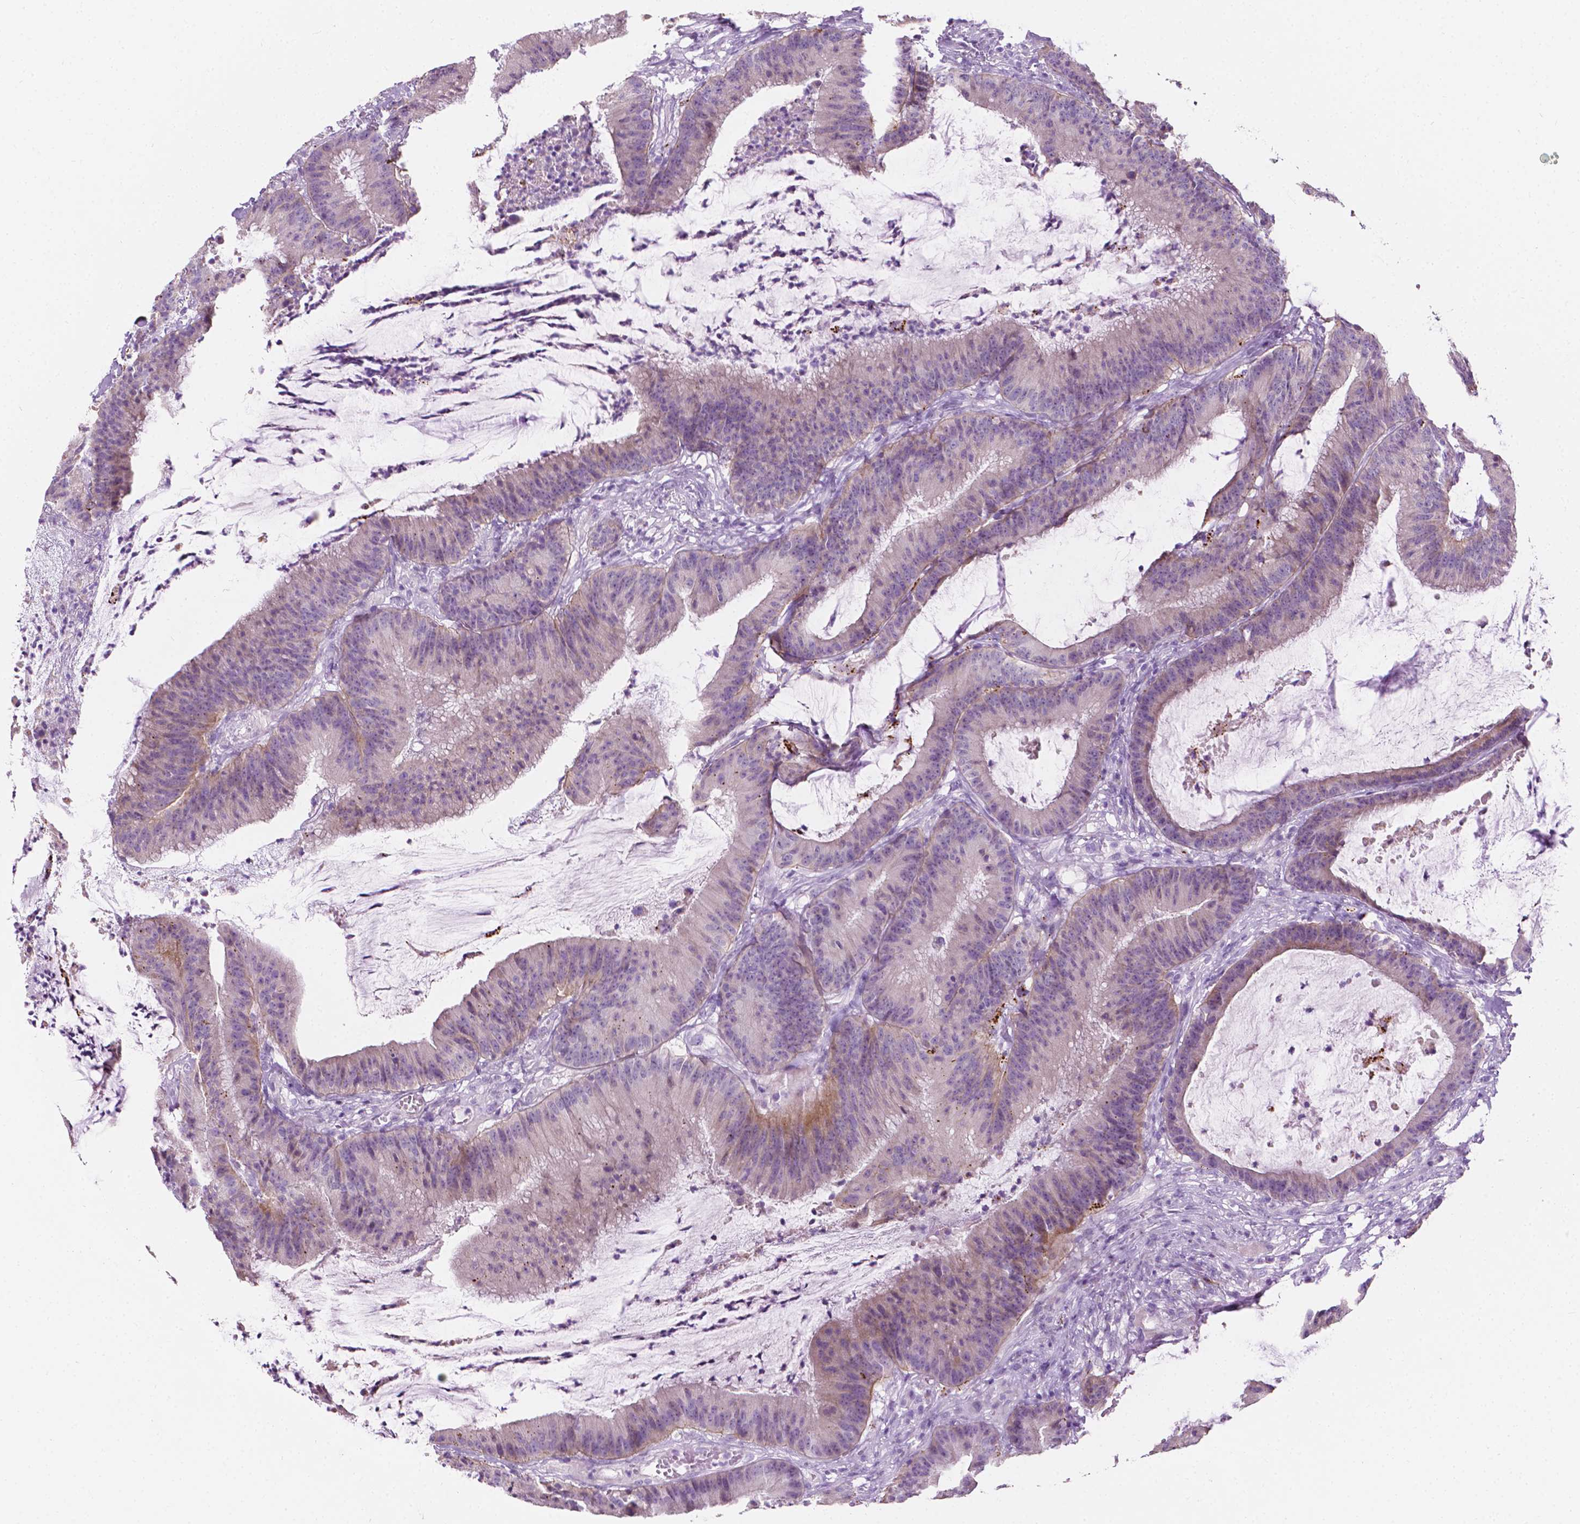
{"staining": {"intensity": "moderate", "quantity": "<25%", "location": "cytoplasmic/membranous"}, "tissue": "colorectal cancer", "cell_type": "Tumor cells", "image_type": "cancer", "snomed": [{"axis": "morphology", "description": "Adenocarcinoma, NOS"}, {"axis": "topography", "description": "Colon"}], "caption": "Protein analysis of colorectal cancer (adenocarcinoma) tissue reveals moderate cytoplasmic/membranous expression in approximately <25% of tumor cells. (DAB = brown stain, brightfield microscopy at high magnification).", "gene": "NOS1AP", "patient": {"sex": "female", "age": 78}}